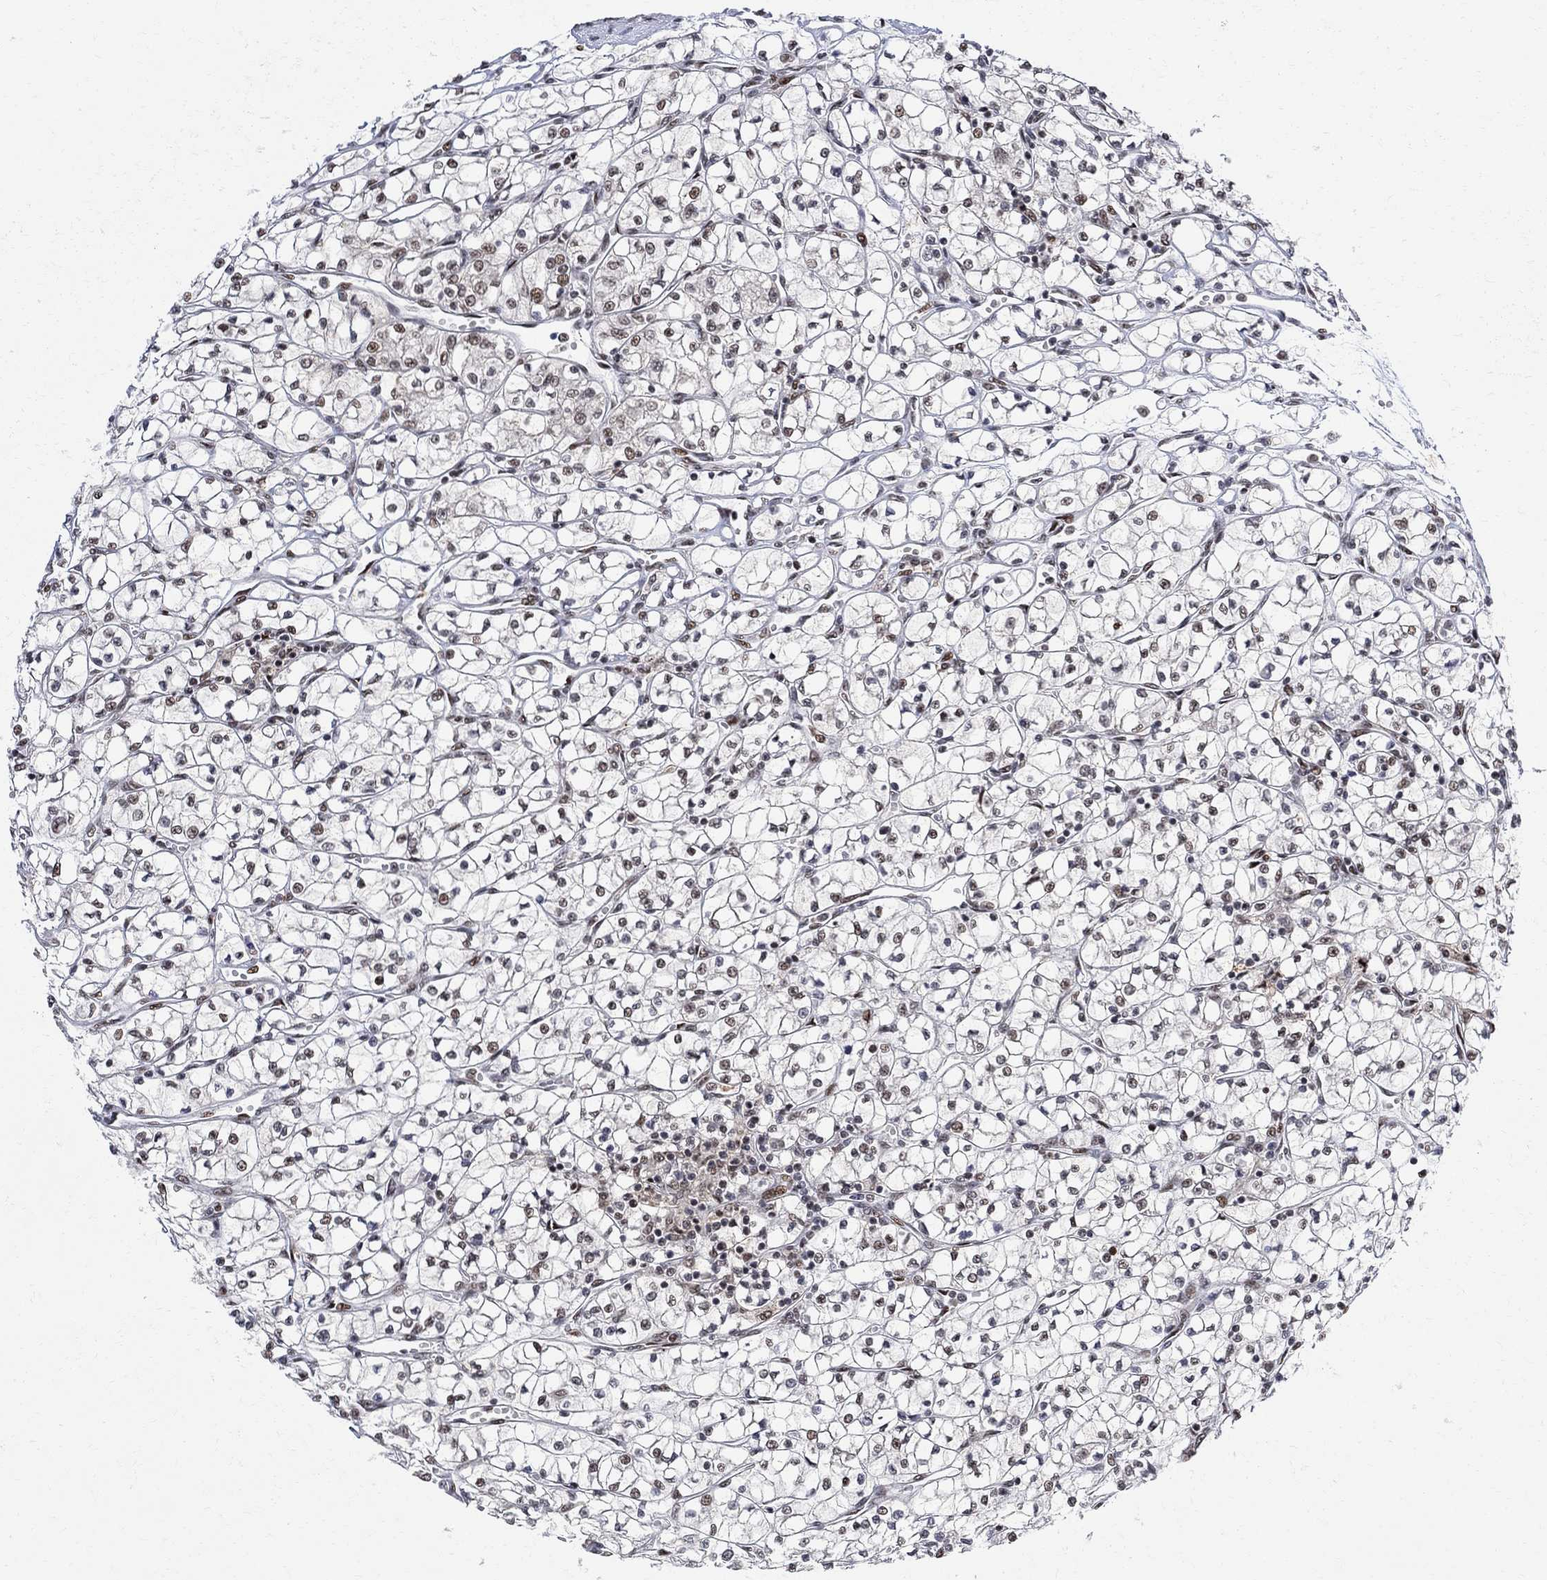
{"staining": {"intensity": "moderate", "quantity": "<25%", "location": "nuclear"}, "tissue": "renal cancer", "cell_type": "Tumor cells", "image_type": "cancer", "snomed": [{"axis": "morphology", "description": "Adenocarcinoma, NOS"}, {"axis": "topography", "description": "Kidney"}], "caption": "Immunohistochemical staining of human renal cancer shows low levels of moderate nuclear protein staining in about <25% of tumor cells.", "gene": "E4F1", "patient": {"sex": "female", "age": 64}}